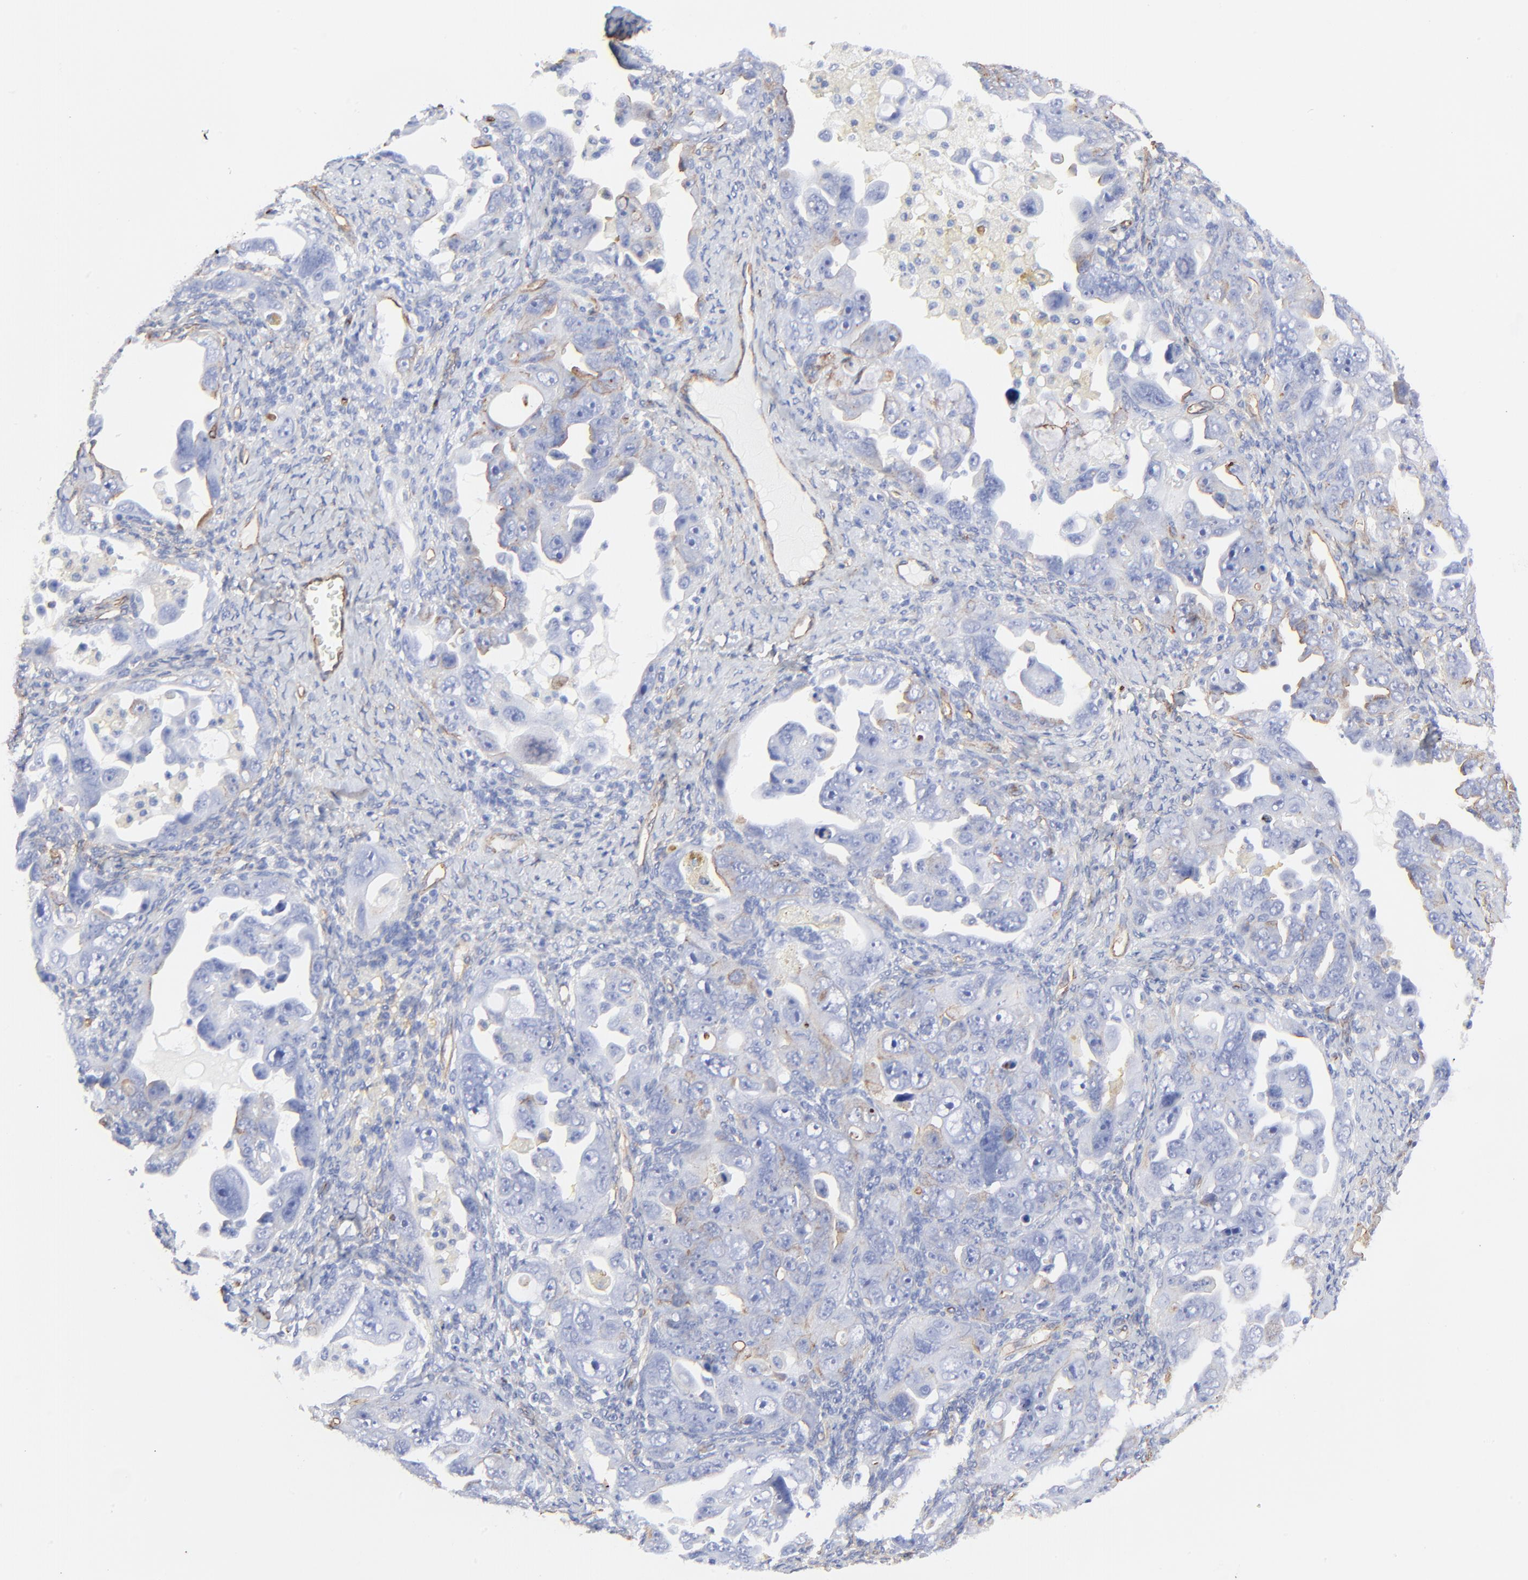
{"staining": {"intensity": "negative", "quantity": "none", "location": "none"}, "tissue": "ovarian cancer", "cell_type": "Tumor cells", "image_type": "cancer", "snomed": [{"axis": "morphology", "description": "Cystadenocarcinoma, serous, NOS"}, {"axis": "topography", "description": "Ovary"}], "caption": "A histopathology image of ovarian serous cystadenocarcinoma stained for a protein displays no brown staining in tumor cells.", "gene": "CAV1", "patient": {"sex": "female", "age": 66}}